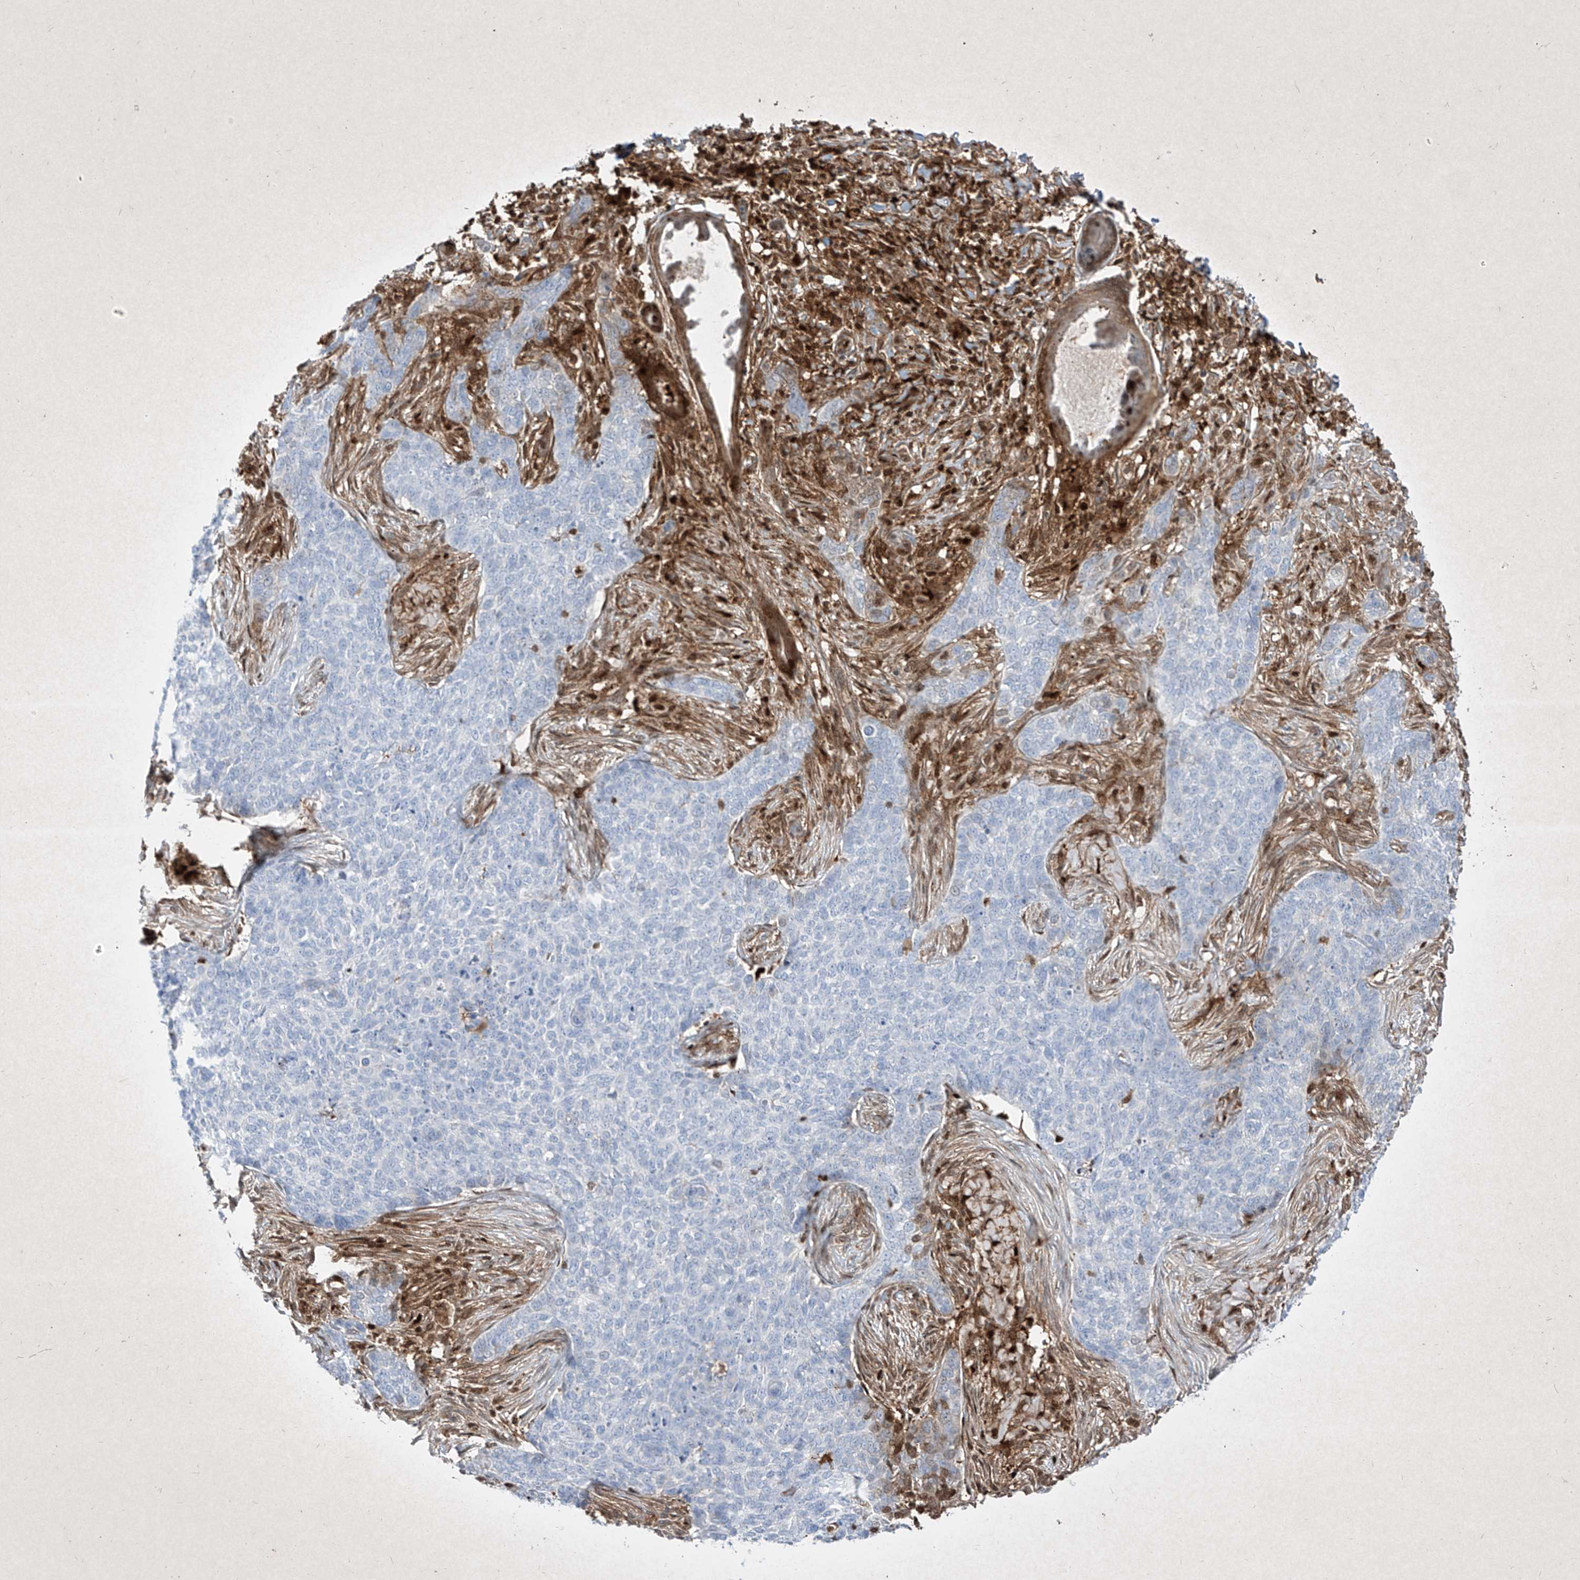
{"staining": {"intensity": "negative", "quantity": "none", "location": "none"}, "tissue": "skin cancer", "cell_type": "Tumor cells", "image_type": "cancer", "snomed": [{"axis": "morphology", "description": "Basal cell carcinoma"}, {"axis": "topography", "description": "Skin"}], "caption": "The immunohistochemistry image has no significant expression in tumor cells of basal cell carcinoma (skin) tissue.", "gene": "PSMB10", "patient": {"sex": "male", "age": 85}}